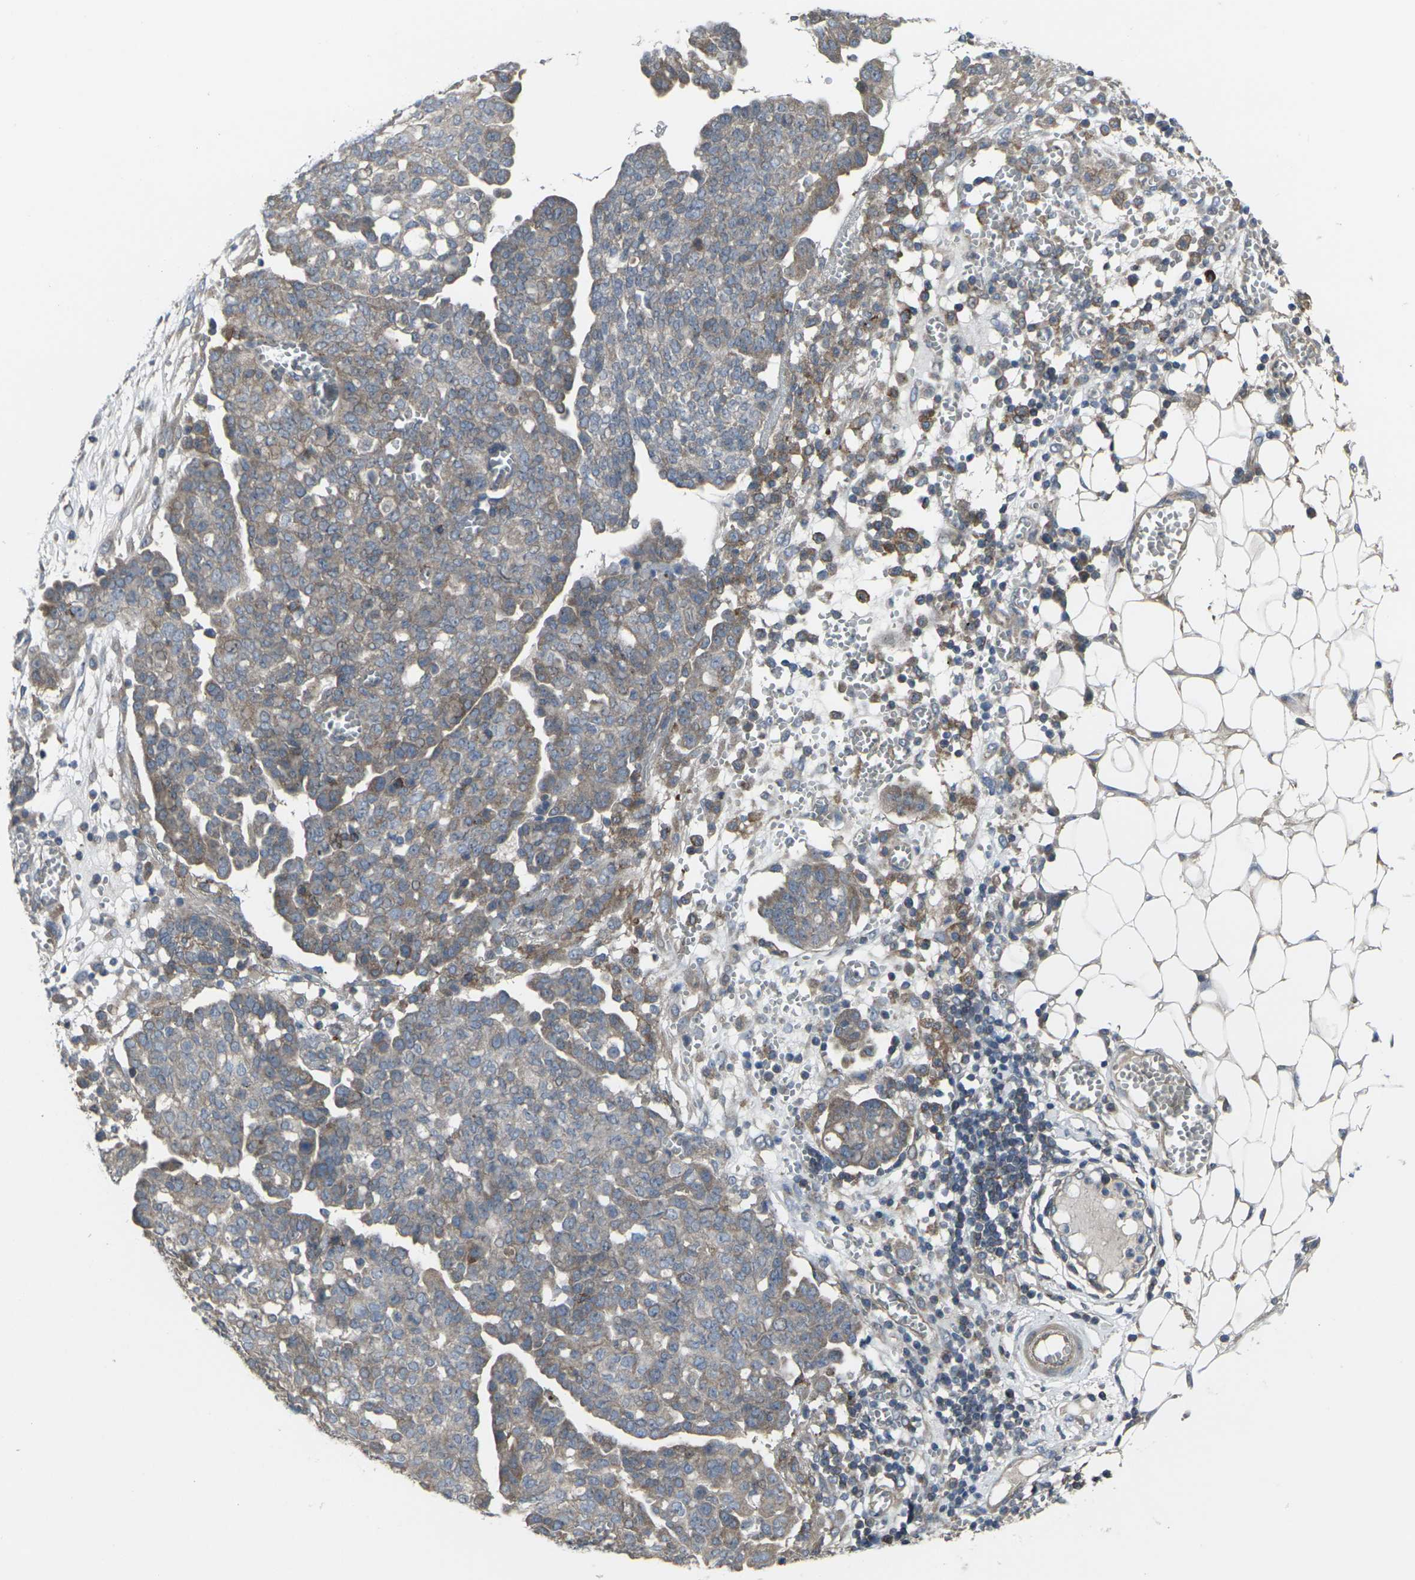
{"staining": {"intensity": "weak", "quantity": ">75%", "location": "cytoplasmic/membranous"}, "tissue": "ovarian cancer", "cell_type": "Tumor cells", "image_type": "cancer", "snomed": [{"axis": "morphology", "description": "Cystadenocarcinoma, serous, NOS"}, {"axis": "topography", "description": "Soft tissue"}, {"axis": "topography", "description": "Ovary"}], "caption": "Immunohistochemical staining of human ovarian serous cystadenocarcinoma exhibits weak cytoplasmic/membranous protein positivity in approximately >75% of tumor cells.", "gene": "CCR10", "patient": {"sex": "female", "age": 57}}